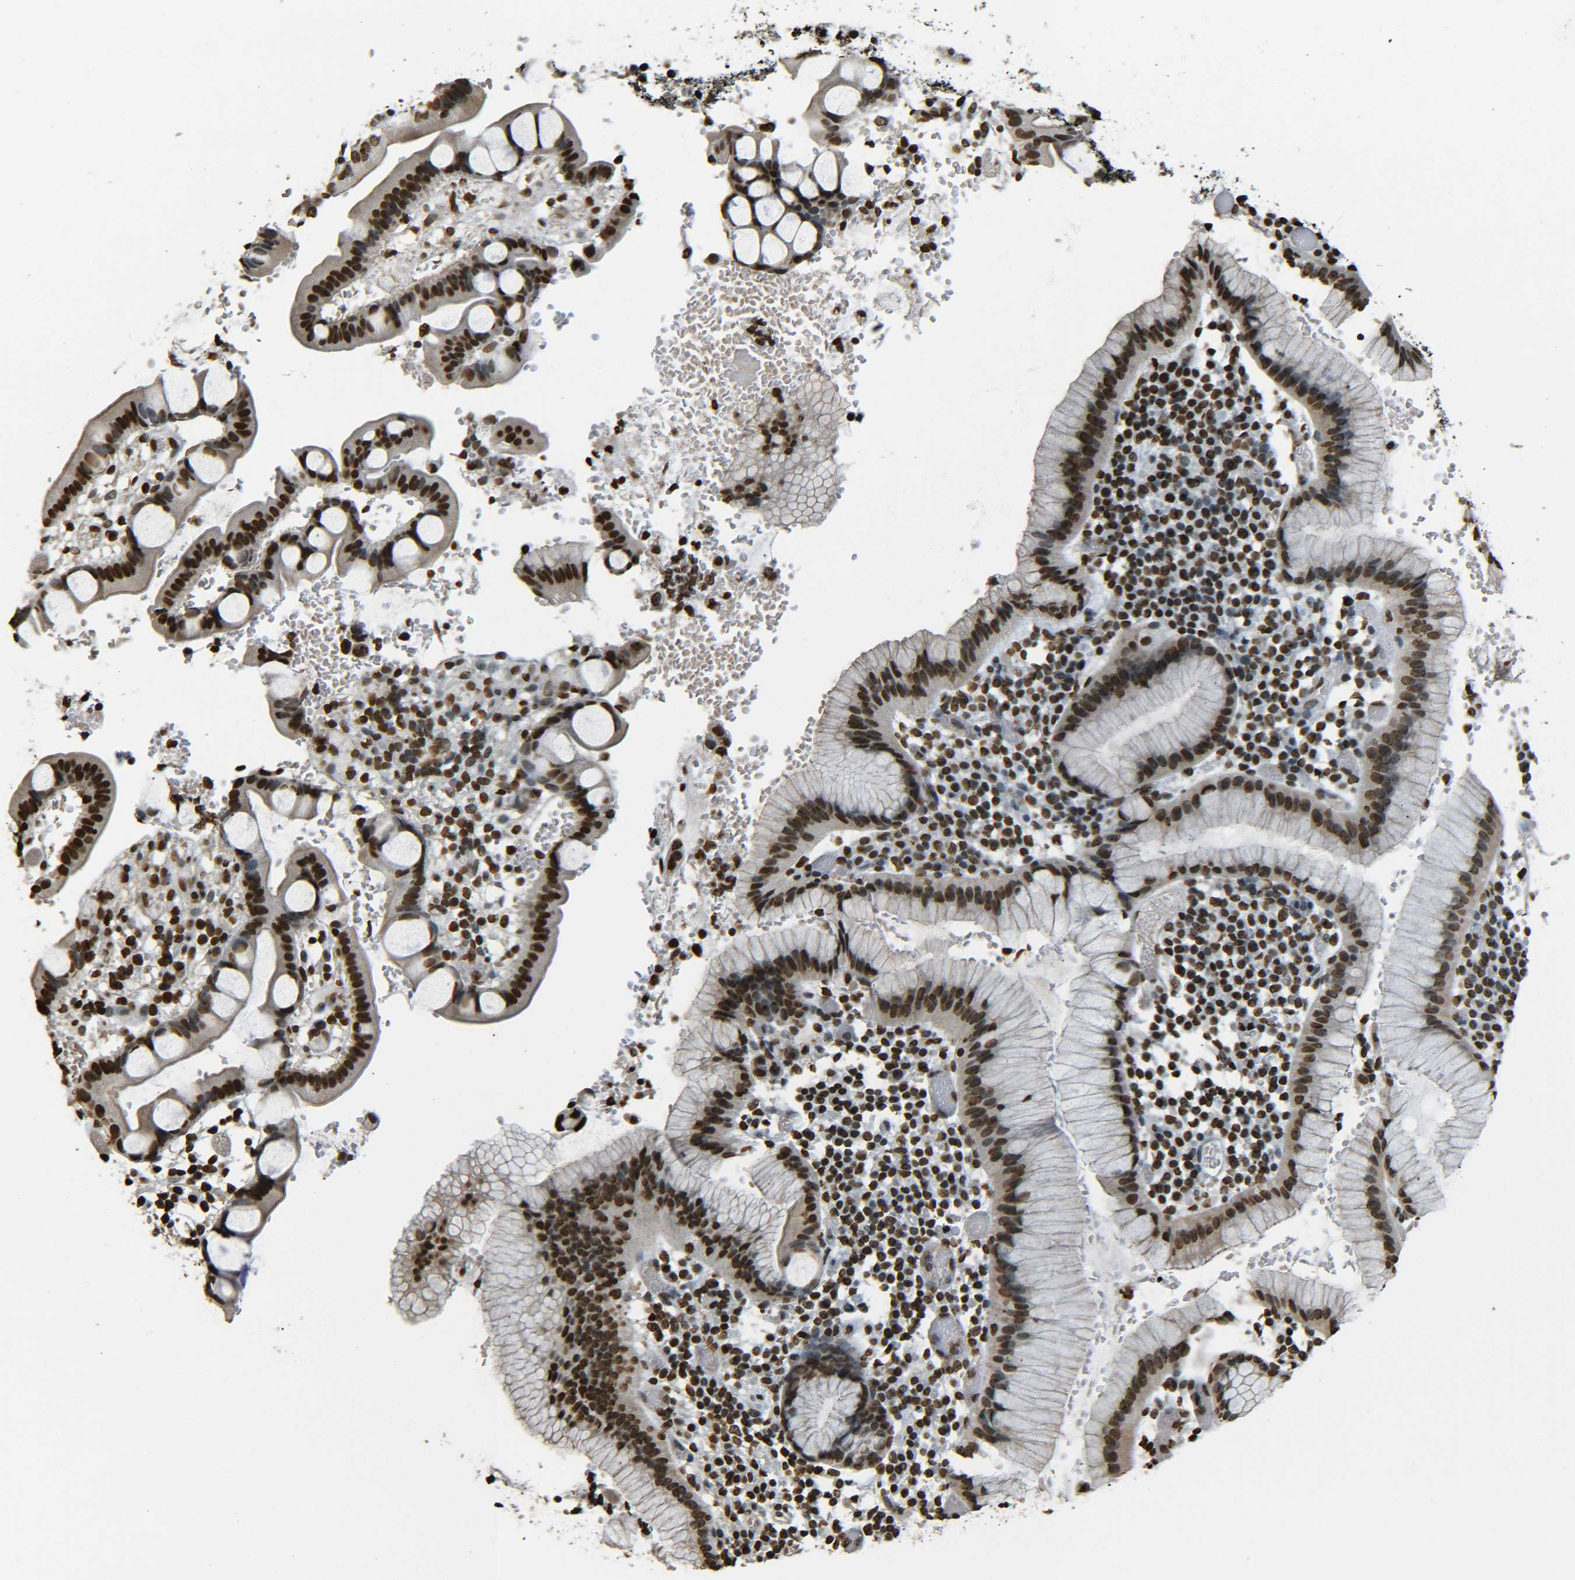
{"staining": {"intensity": "moderate", "quantity": ">75%", "location": "nuclear"}, "tissue": "stomach cancer", "cell_type": "Tumor cells", "image_type": "cancer", "snomed": [{"axis": "morphology", "description": "Adenocarcinoma, NOS"}, {"axis": "topography", "description": "Stomach"}], "caption": "Brown immunohistochemical staining in human stomach cancer (adenocarcinoma) displays moderate nuclear staining in approximately >75% of tumor cells.", "gene": "H4C16", "patient": {"sex": "female", "age": 75}}